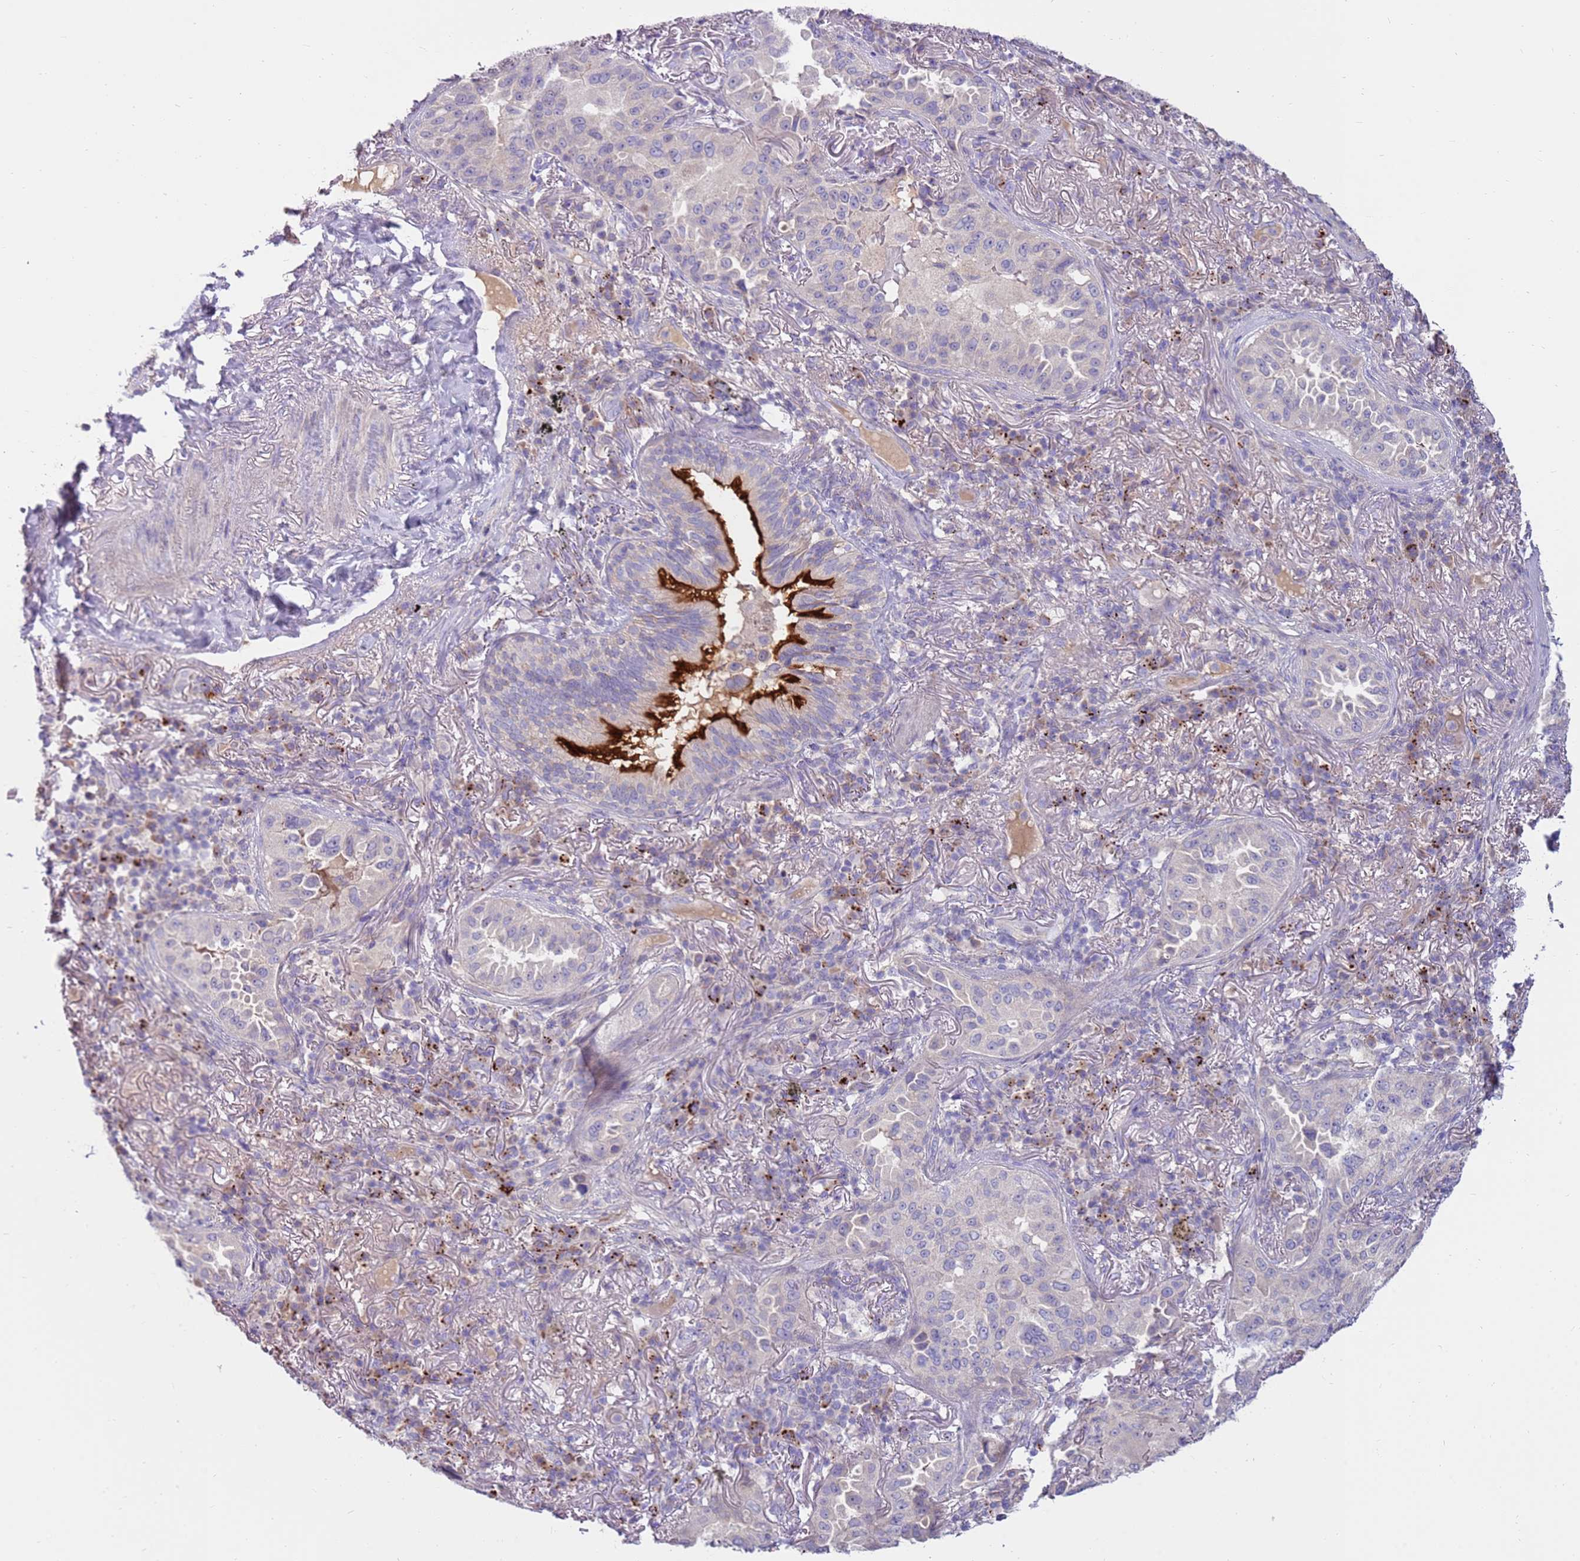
{"staining": {"intensity": "negative", "quantity": "none", "location": "none"}, "tissue": "lung cancer", "cell_type": "Tumor cells", "image_type": "cancer", "snomed": [{"axis": "morphology", "description": "Adenocarcinoma, NOS"}, {"axis": "topography", "description": "Lung"}], "caption": "The histopathology image exhibits no significant positivity in tumor cells of lung adenocarcinoma.", "gene": "SLC44A4", "patient": {"sex": "female", "age": 69}}